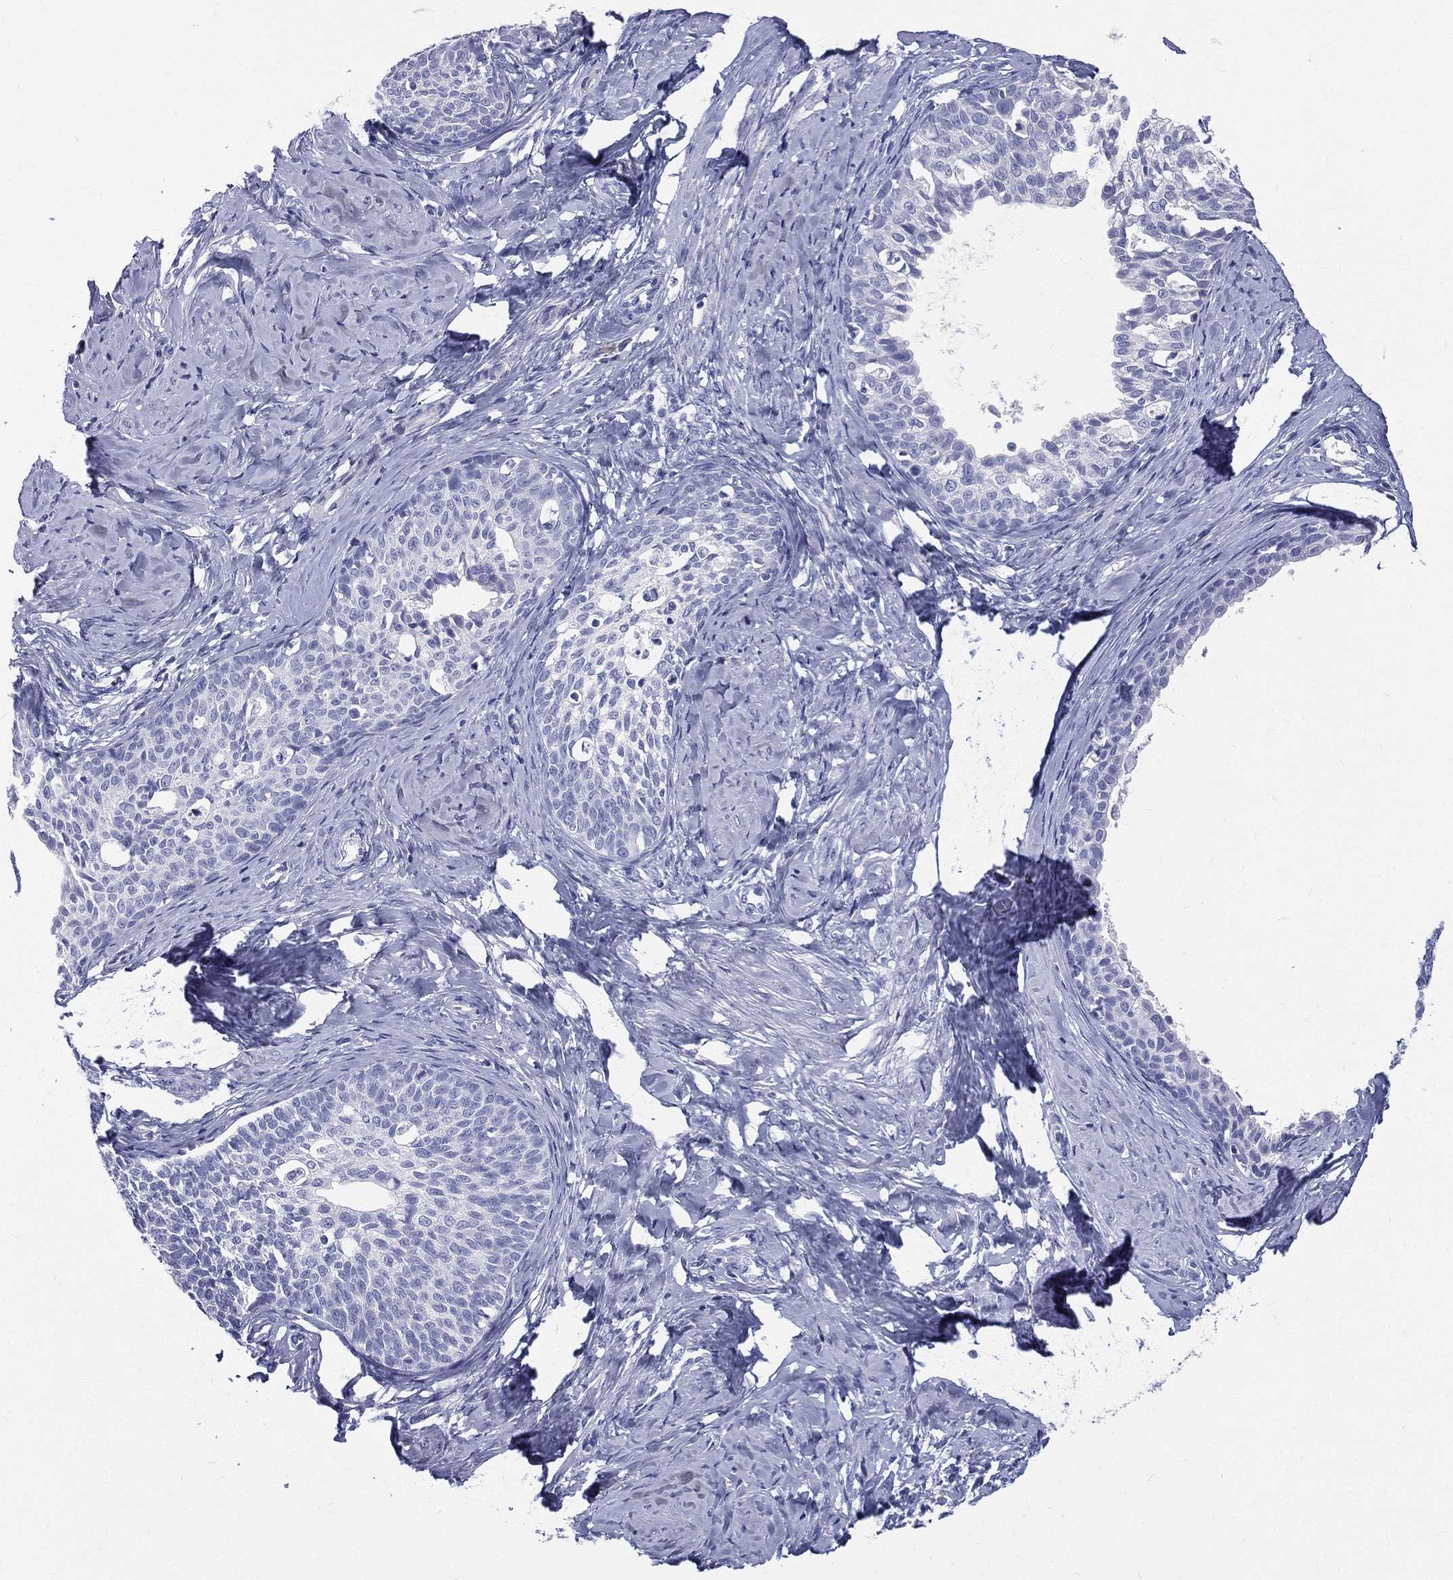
{"staining": {"intensity": "negative", "quantity": "none", "location": "none"}, "tissue": "cervical cancer", "cell_type": "Tumor cells", "image_type": "cancer", "snomed": [{"axis": "morphology", "description": "Squamous cell carcinoma, NOS"}, {"axis": "topography", "description": "Cervix"}], "caption": "An immunohistochemistry micrograph of cervical squamous cell carcinoma is shown. There is no staining in tumor cells of cervical squamous cell carcinoma.", "gene": "ETNPPL", "patient": {"sex": "female", "age": 51}}